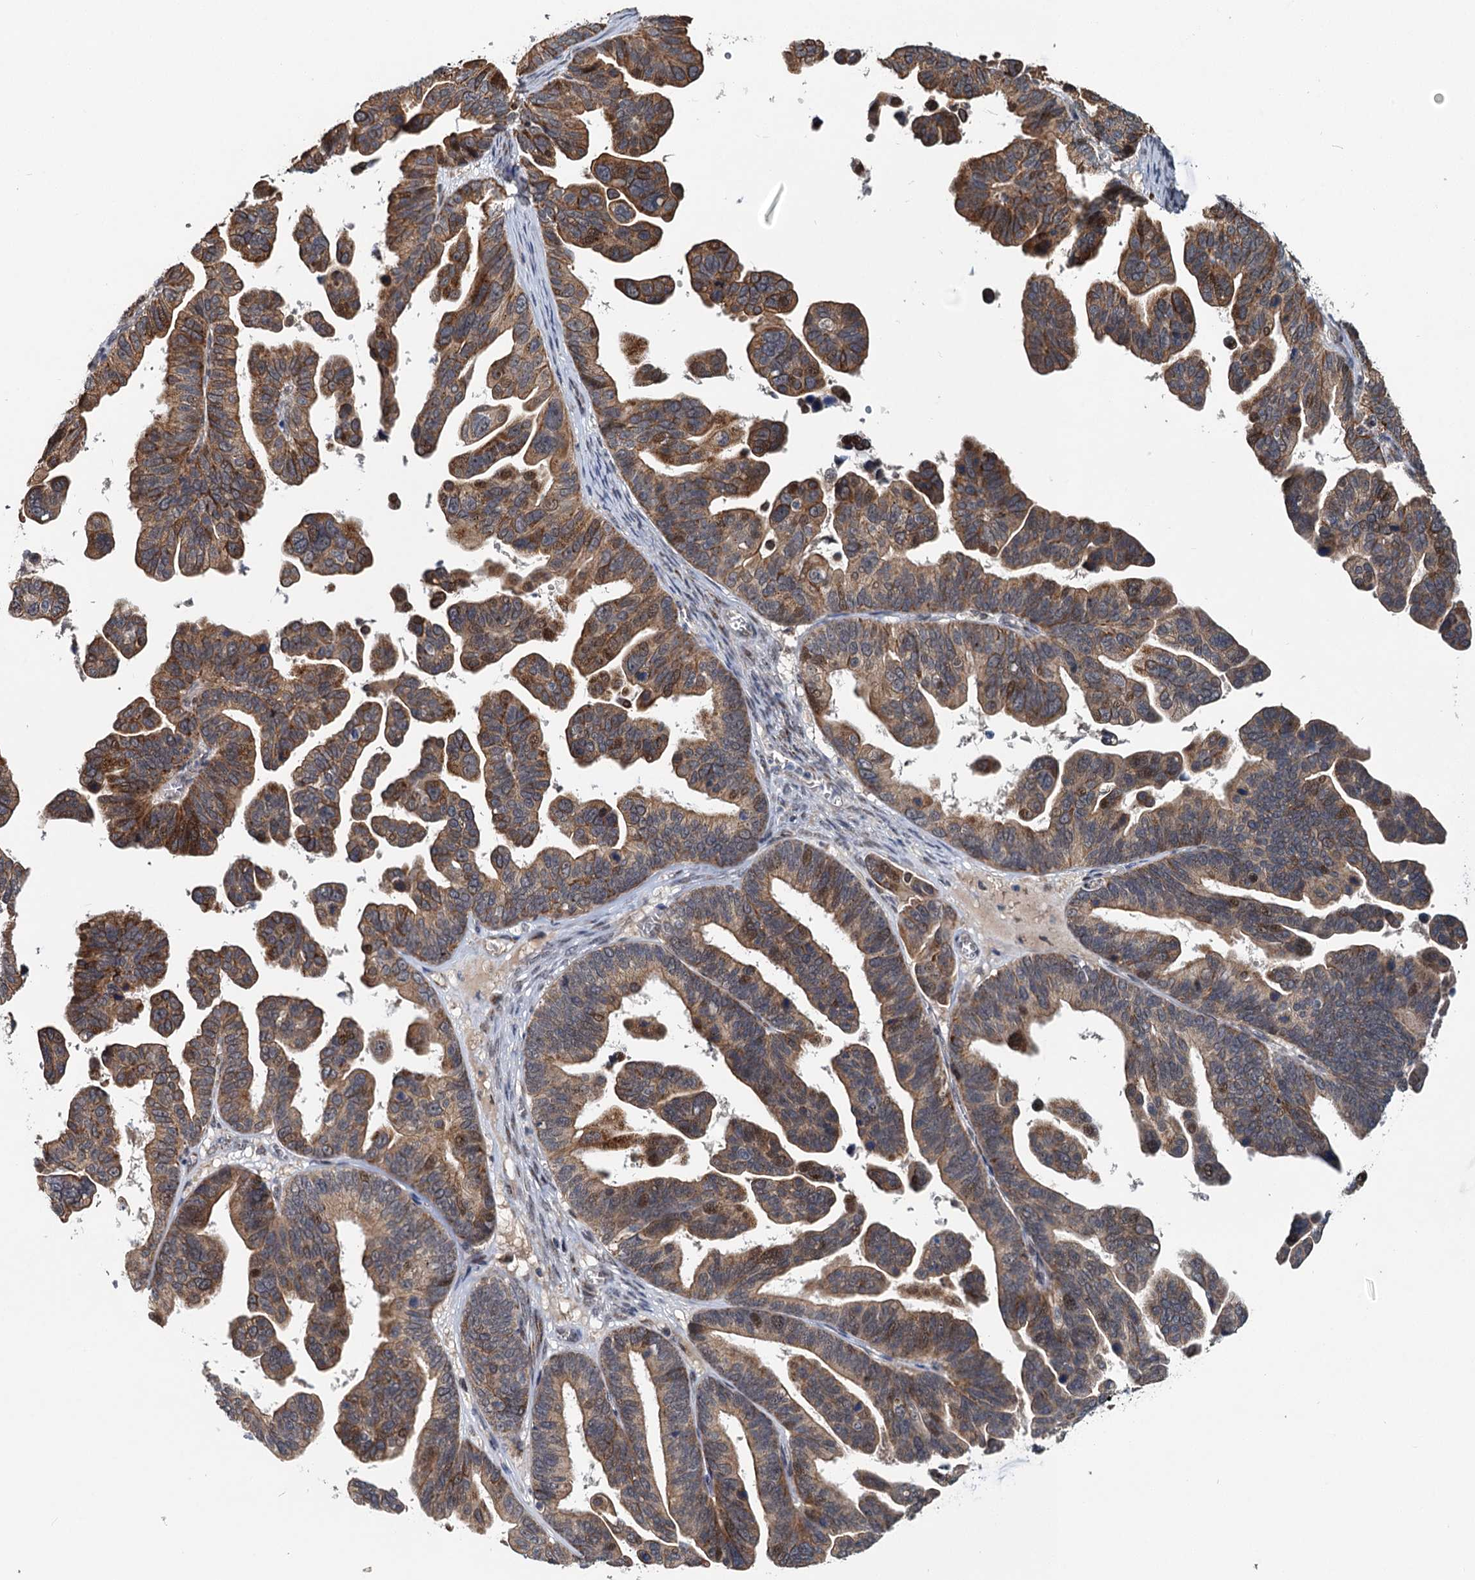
{"staining": {"intensity": "moderate", "quantity": ">75%", "location": "cytoplasmic/membranous,nuclear"}, "tissue": "ovarian cancer", "cell_type": "Tumor cells", "image_type": "cancer", "snomed": [{"axis": "morphology", "description": "Cystadenocarcinoma, serous, NOS"}, {"axis": "topography", "description": "Ovary"}], "caption": "Protein analysis of ovarian serous cystadenocarcinoma tissue shows moderate cytoplasmic/membranous and nuclear expression in about >75% of tumor cells.", "gene": "RITA1", "patient": {"sex": "female", "age": 56}}